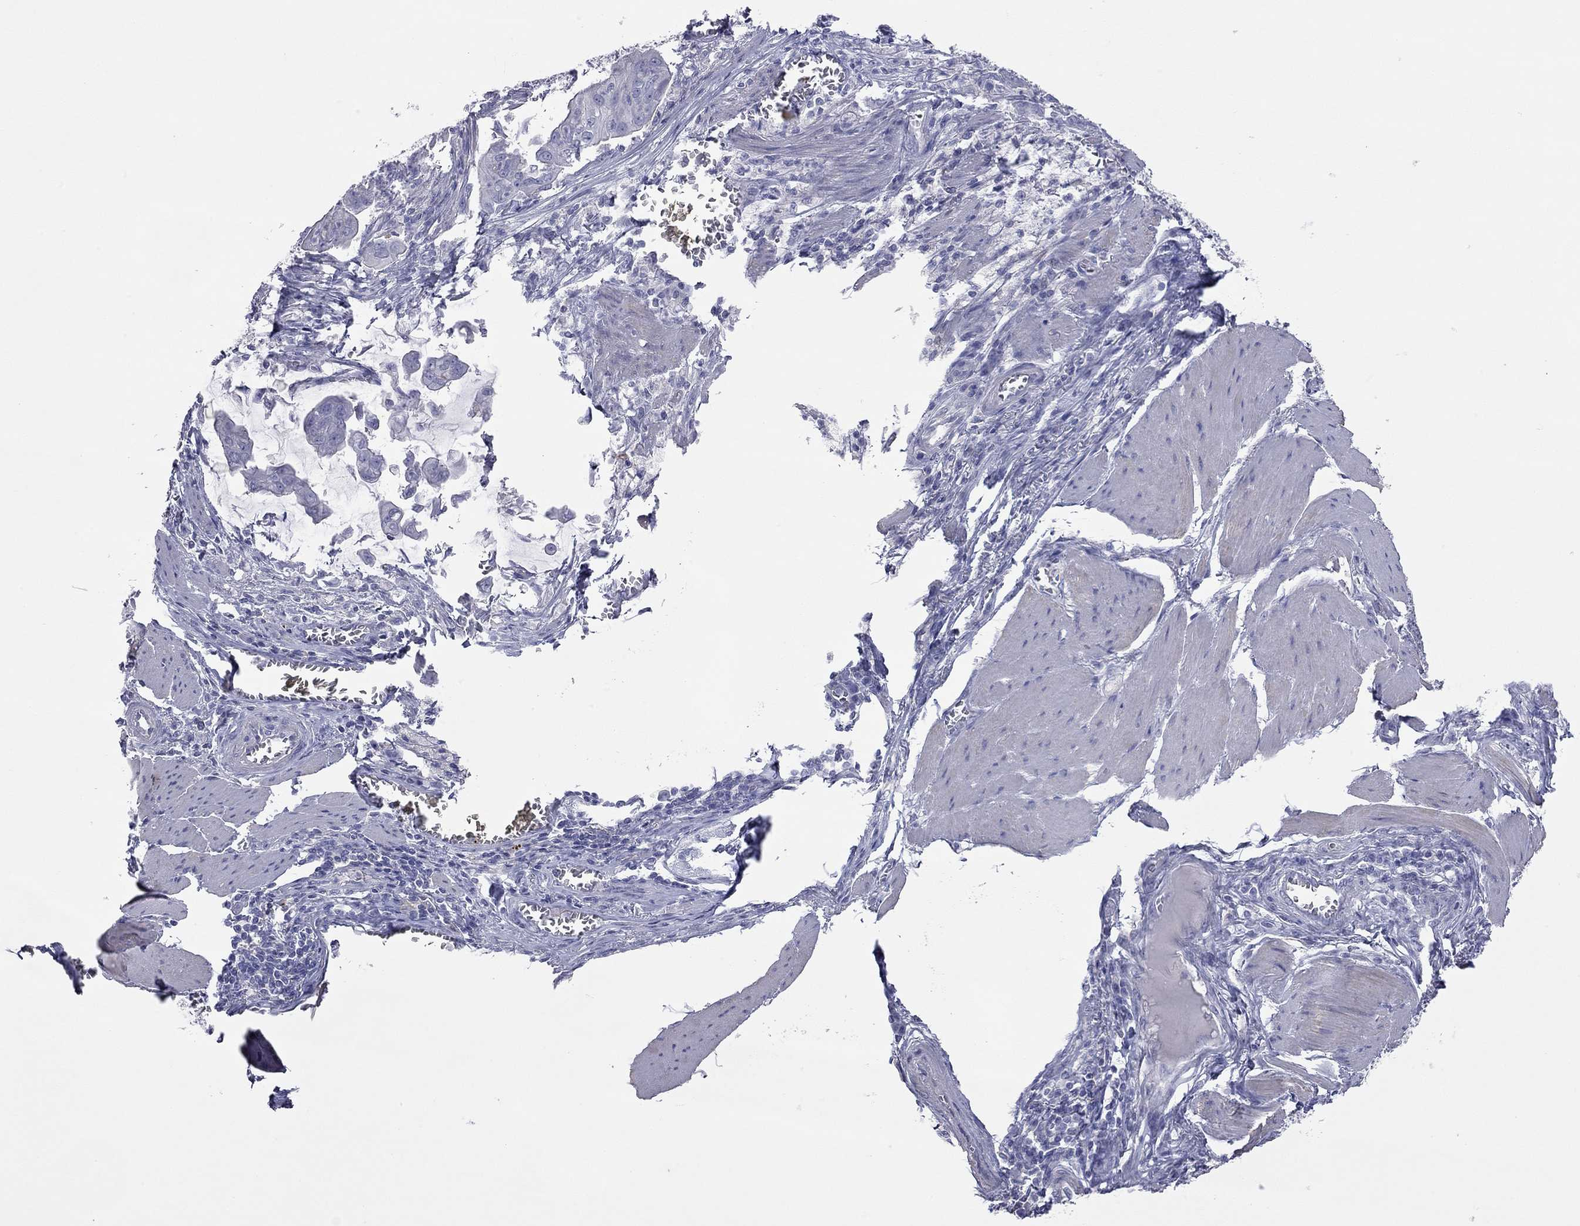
{"staining": {"intensity": "negative", "quantity": "none", "location": "none"}, "tissue": "stomach cancer", "cell_type": "Tumor cells", "image_type": "cancer", "snomed": [{"axis": "morphology", "description": "Adenocarcinoma, NOS"}, {"axis": "topography", "description": "Stomach, upper"}], "caption": "Protein analysis of stomach adenocarcinoma demonstrates no significant positivity in tumor cells.", "gene": "ACTL7B", "patient": {"sex": "male", "age": 80}}